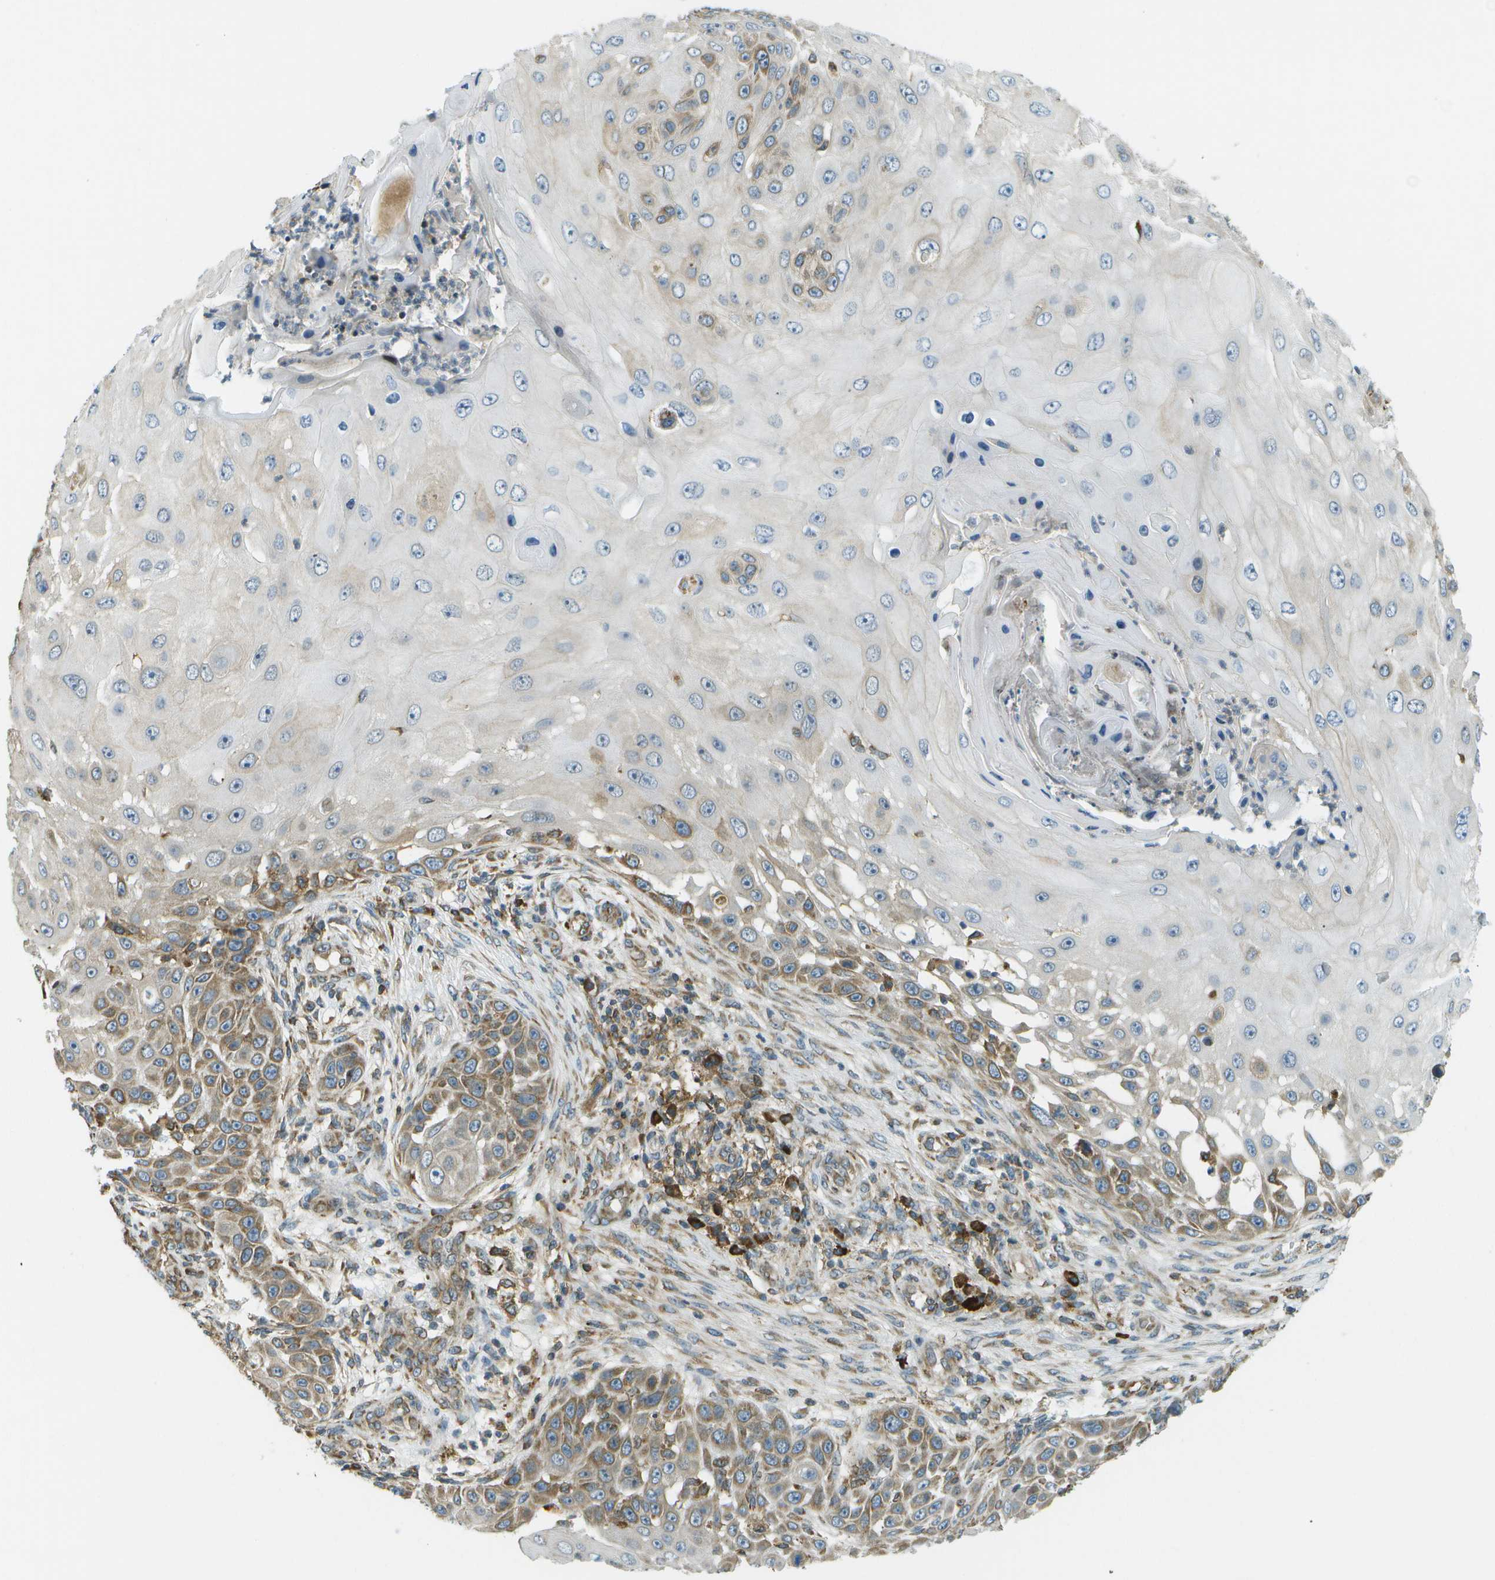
{"staining": {"intensity": "moderate", "quantity": "<25%", "location": "cytoplasmic/membranous"}, "tissue": "skin cancer", "cell_type": "Tumor cells", "image_type": "cancer", "snomed": [{"axis": "morphology", "description": "Squamous cell carcinoma, NOS"}, {"axis": "topography", "description": "Skin"}], "caption": "There is low levels of moderate cytoplasmic/membranous expression in tumor cells of squamous cell carcinoma (skin), as demonstrated by immunohistochemical staining (brown color).", "gene": "USP30", "patient": {"sex": "female", "age": 44}}